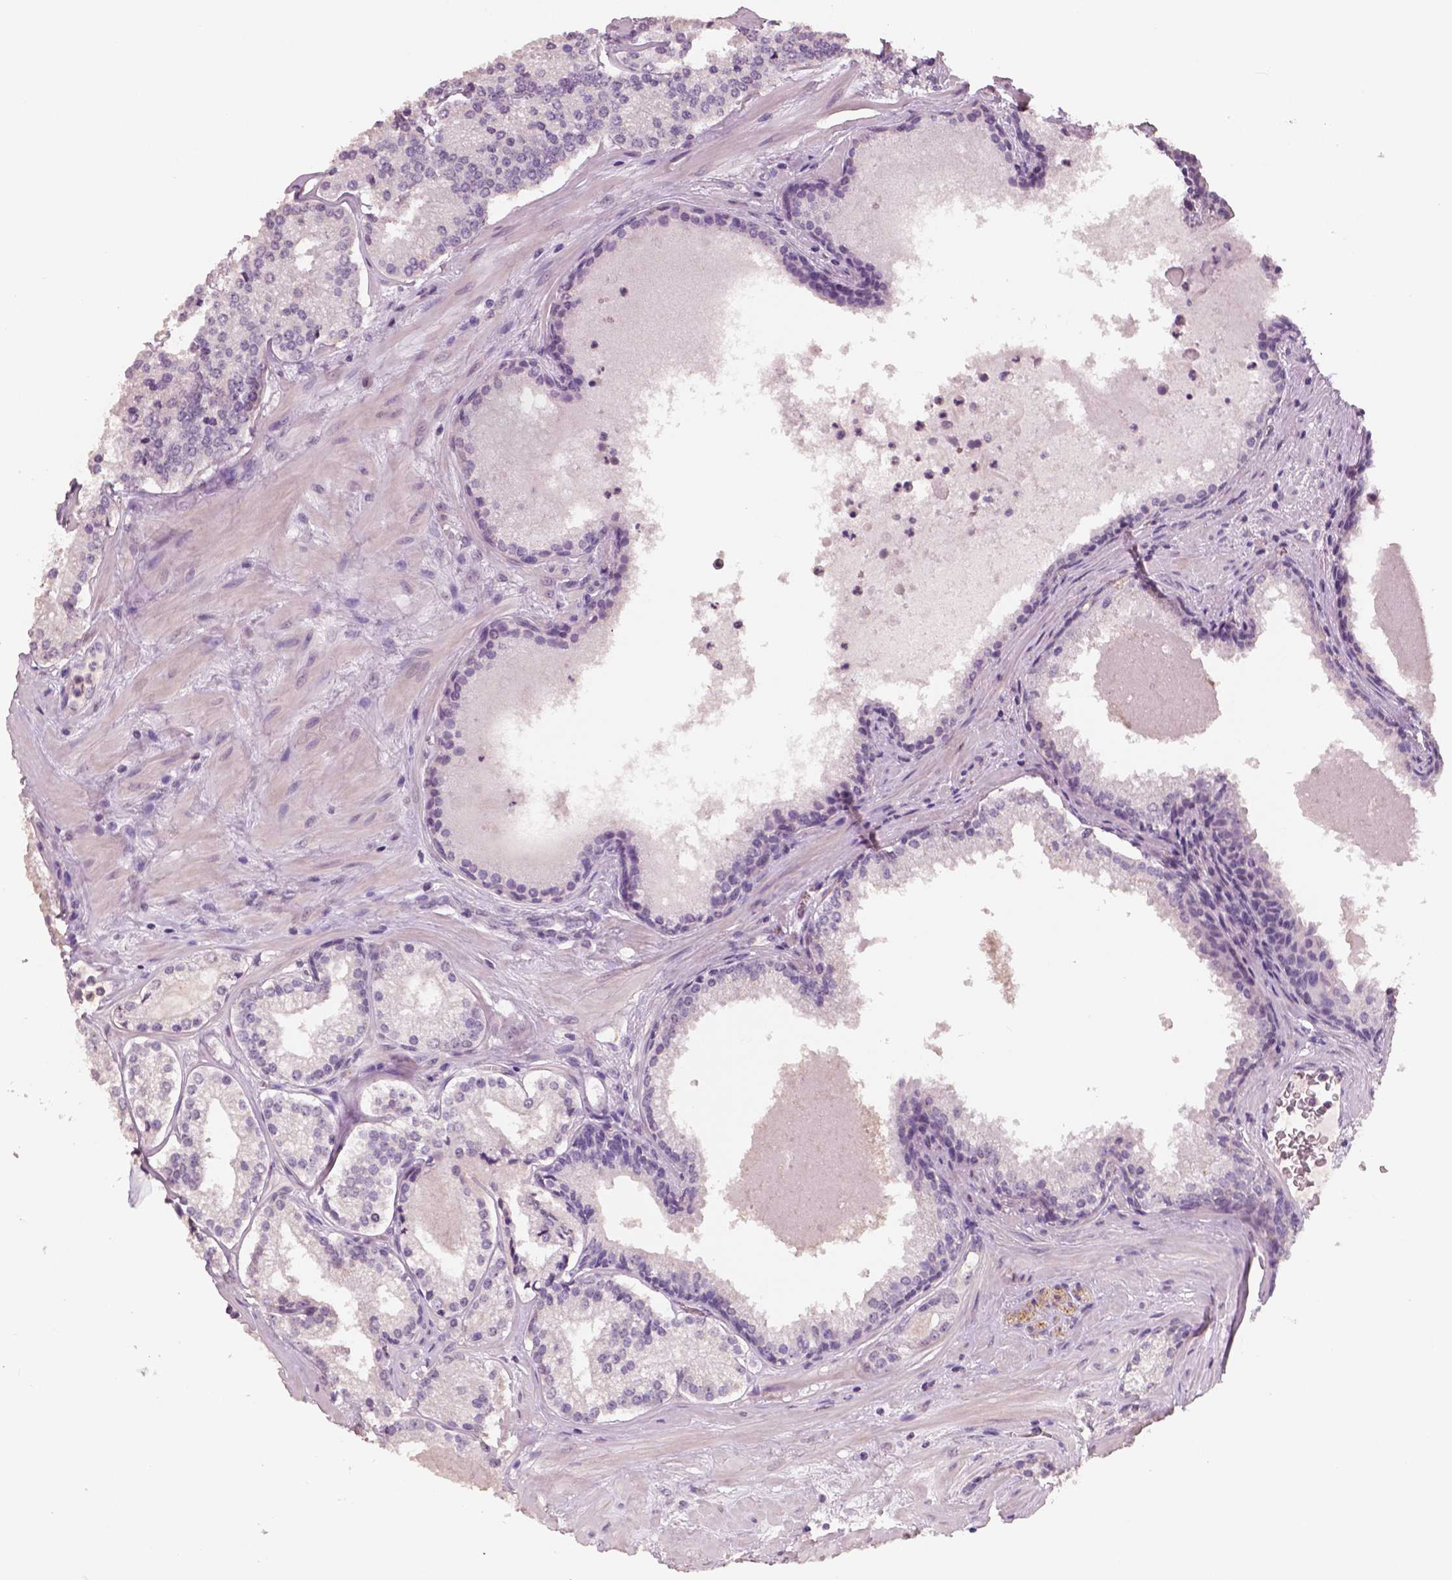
{"staining": {"intensity": "negative", "quantity": "none", "location": "none"}, "tissue": "prostate cancer", "cell_type": "Tumor cells", "image_type": "cancer", "snomed": [{"axis": "morphology", "description": "Adenocarcinoma, Low grade"}, {"axis": "topography", "description": "Prostate"}], "caption": "Immunohistochemical staining of human low-grade adenocarcinoma (prostate) shows no significant positivity in tumor cells.", "gene": "NECAB1", "patient": {"sex": "male", "age": 56}}